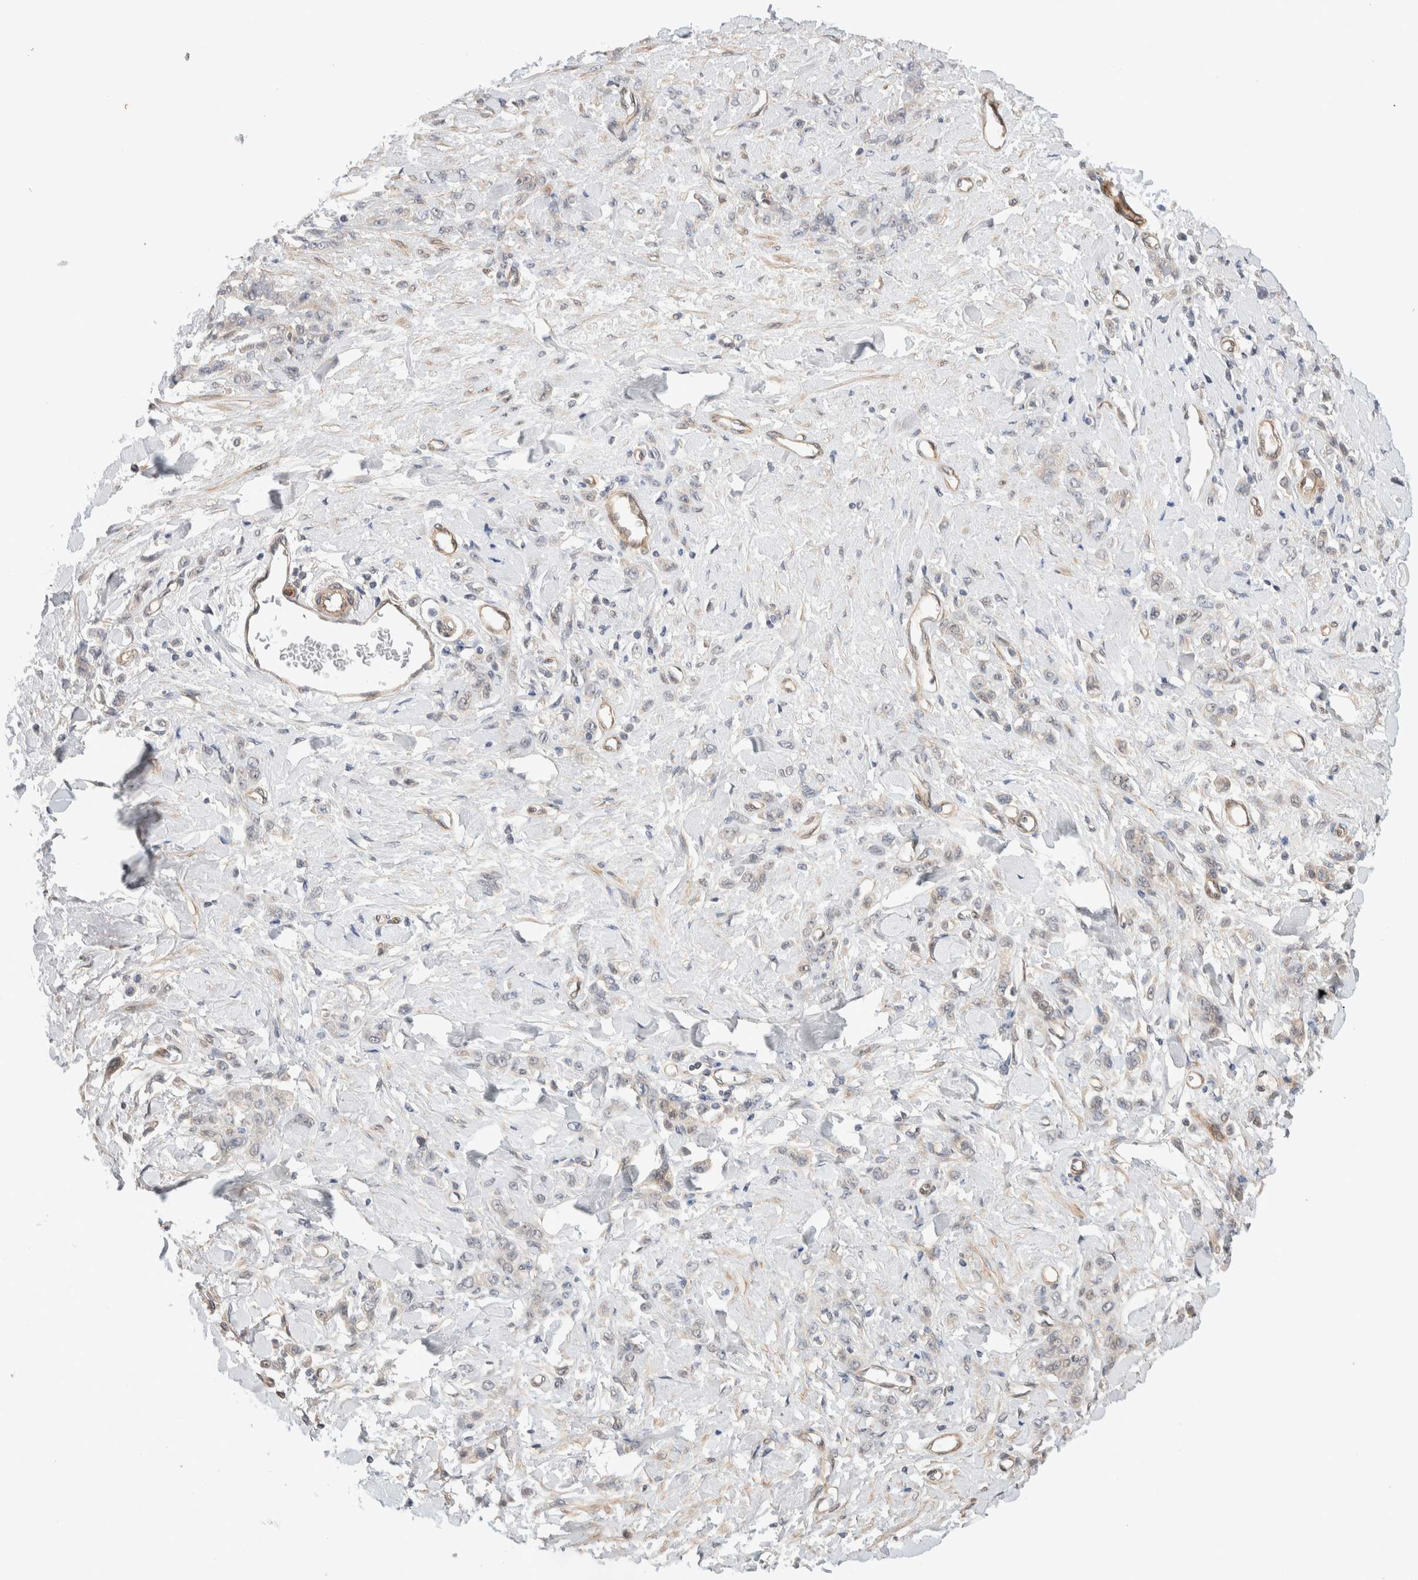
{"staining": {"intensity": "negative", "quantity": "none", "location": "none"}, "tissue": "stomach cancer", "cell_type": "Tumor cells", "image_type": "cancer", "snomed": [{"axis": "morphology", "description": "Normal tissue, NOS"}, {"axis": "morphology", "description": "Adenocarcinoma, NOS"}, {"axis": "topography", "description": "Stomach"}], "caption": "DAB (3,3'-diaminobenzidine) immunohistochemical staining of stomach adenocarcinoma shows no significant positivity in tumor cells. (DAB immunohistochemistry (IHC), high magnification).", "gene": "PRDM15", "patient": {"sex": "male", "age": 82}}